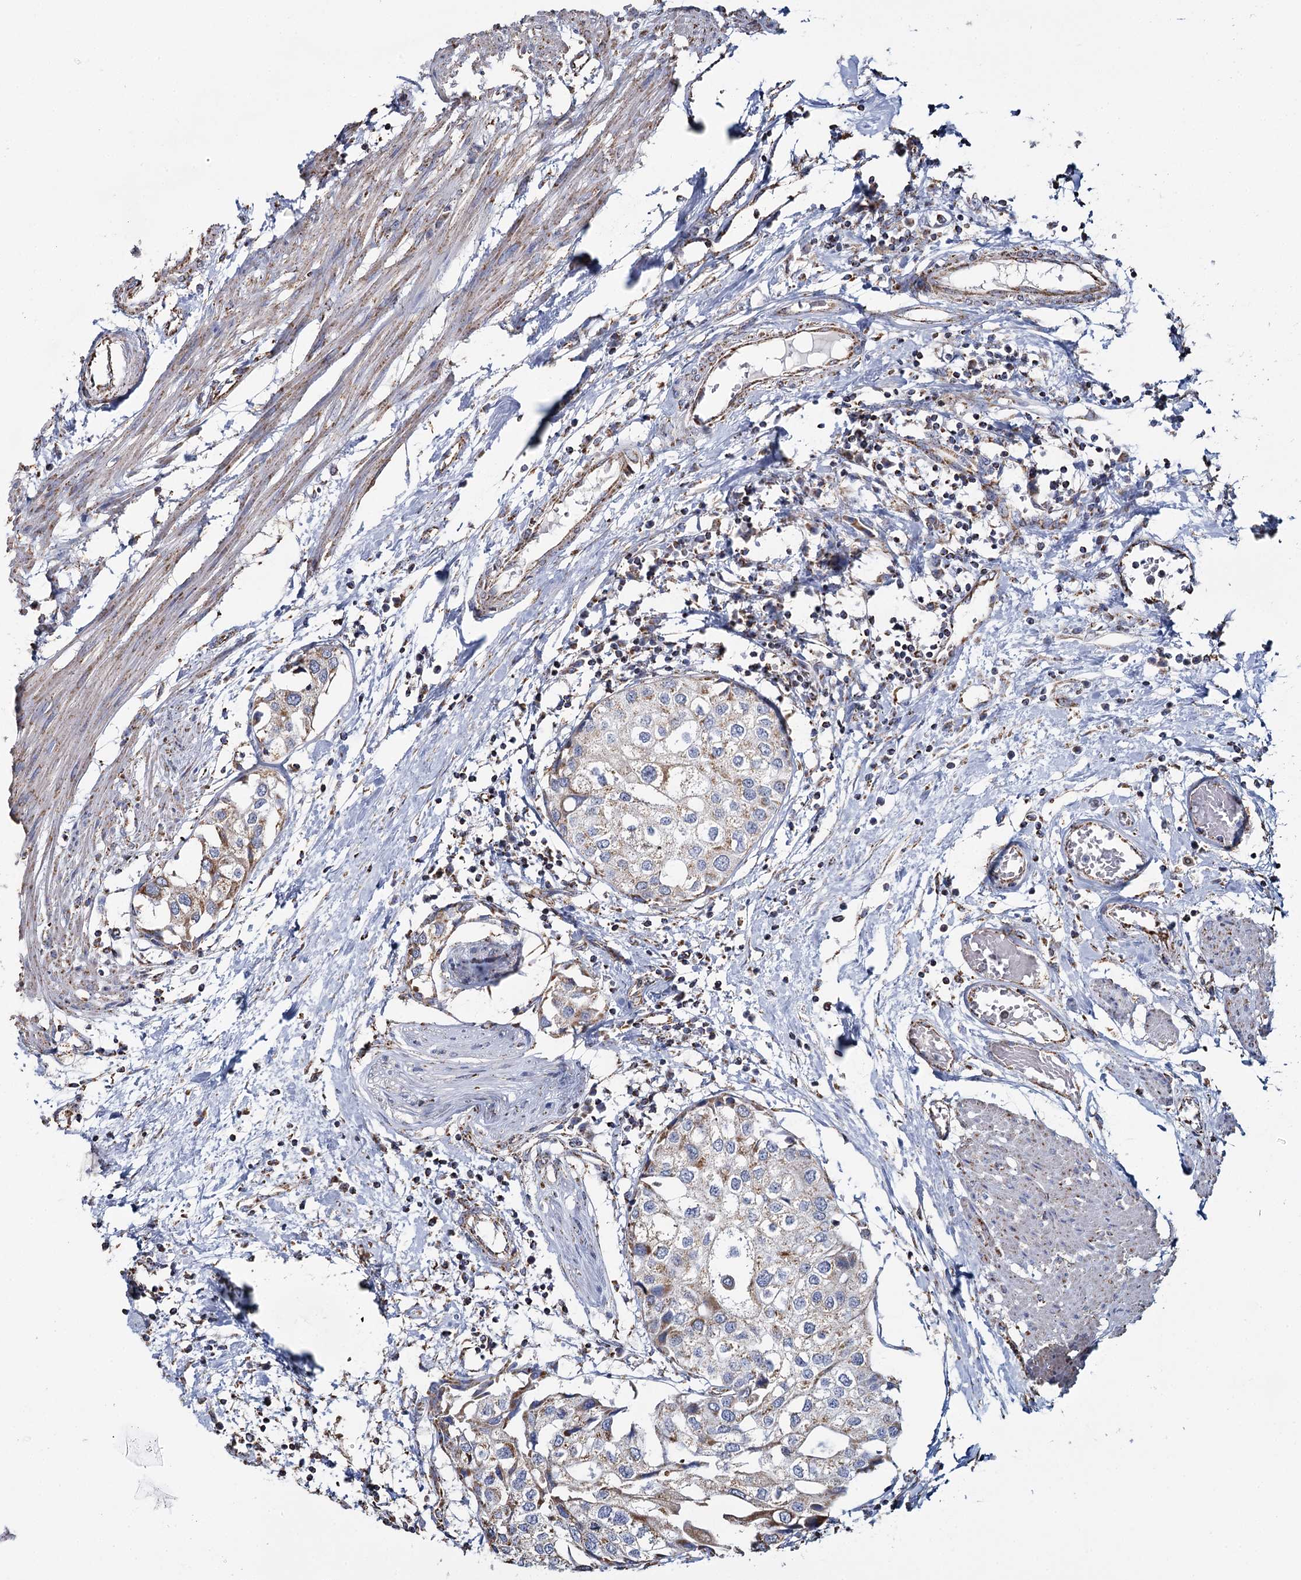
{"staining": {"intensity": "weak", "quantity": "<25%", "location": "cytoplasmic/membranous"}, "tissue": "urothelial cancer", "cell_type": "Tumor cells", "image_type": "cancer", "snomed": [{"axis": "morphology", "description": "Urothelial carcinoma, High grade"}, {"axis": "topography", "description": "Urinary bladder"}], "caption": "Immunohistochemical staining of urothelial cancer shows no significant positivity in tumor cells. The staining is performed using DAB brown chromogen with nuclei counter-stained in using hematoxylin.", "gene": "MRPL44", "patient": {"sex": "male", "age": 64}}